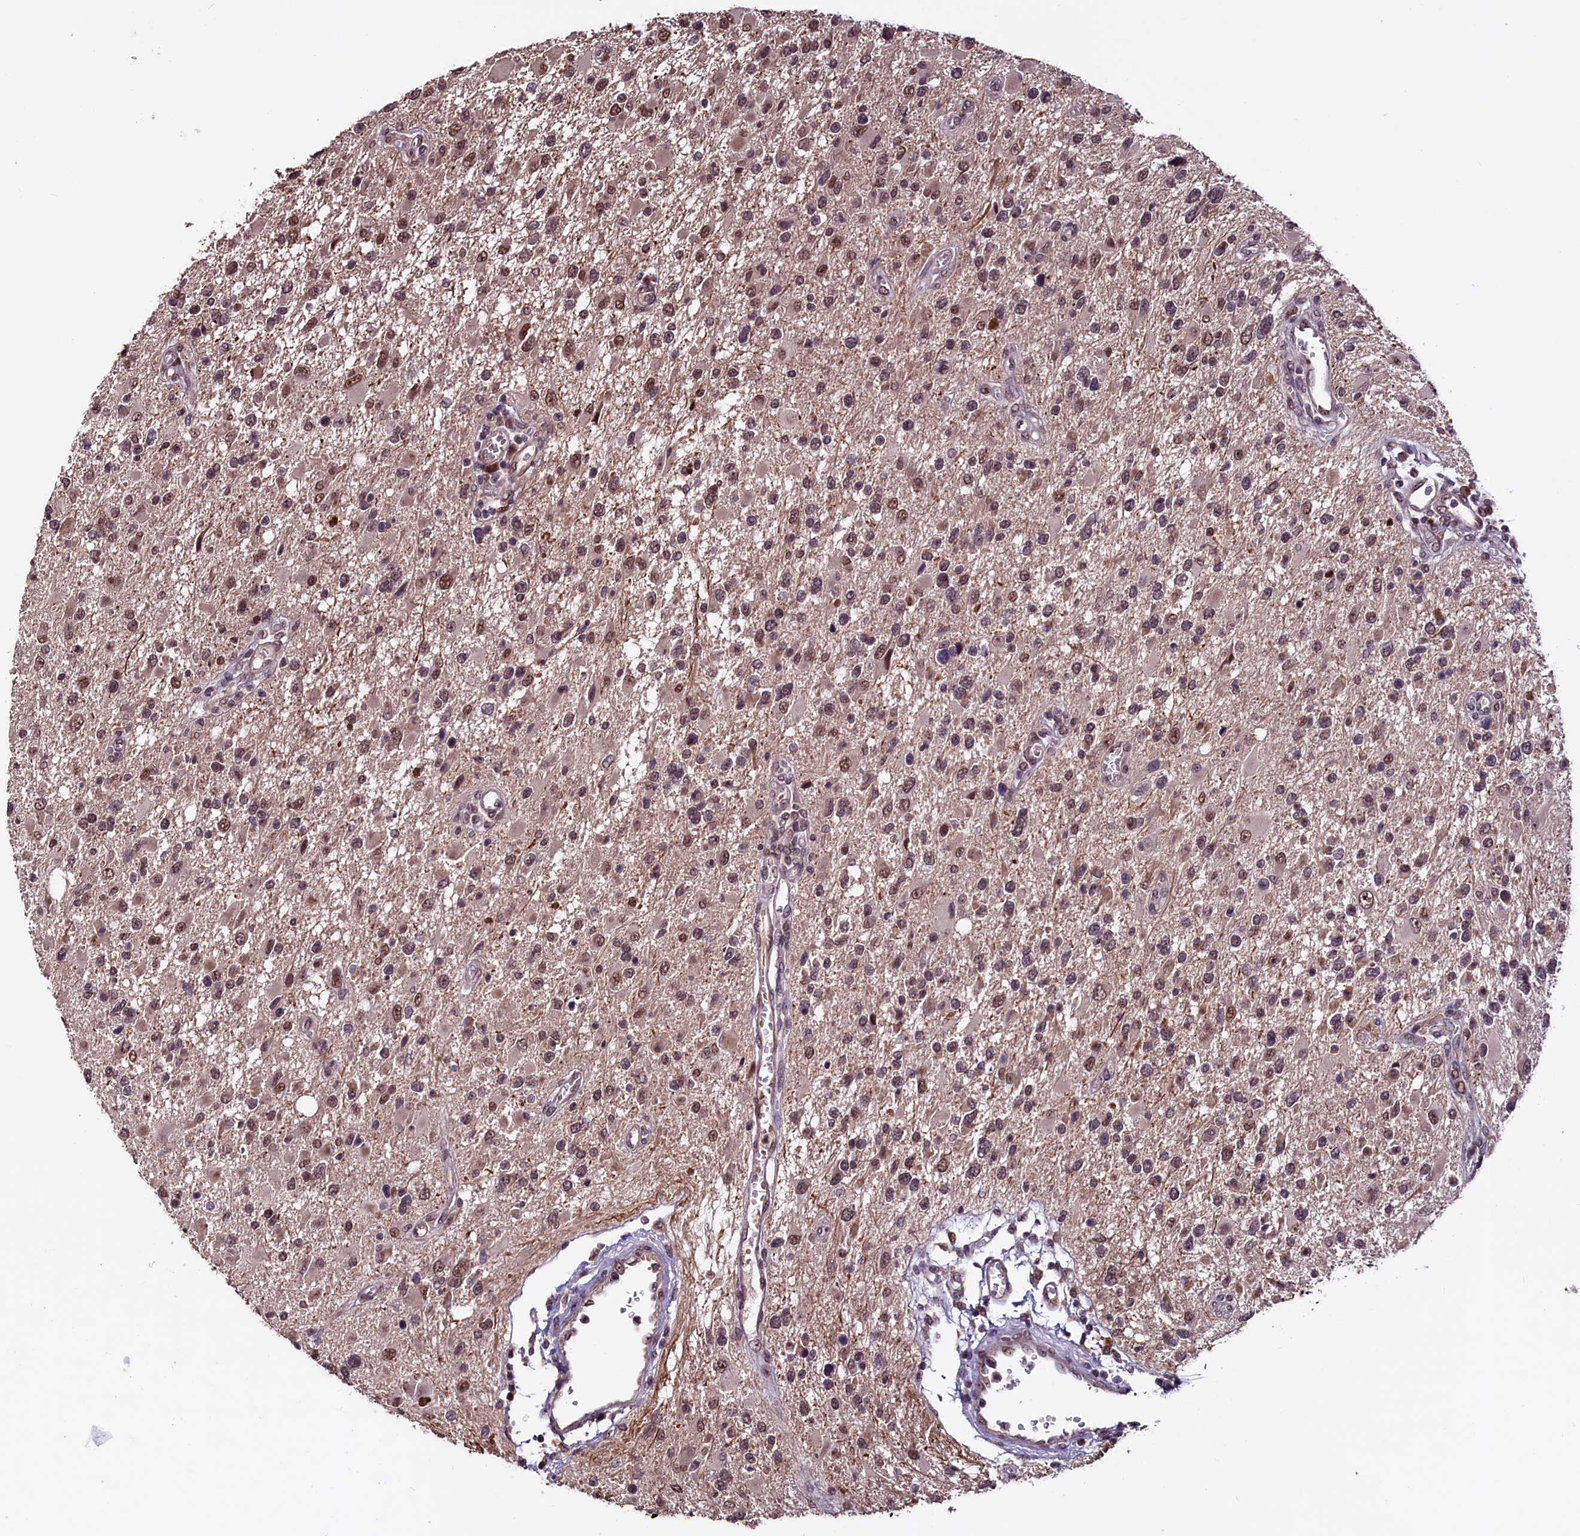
{"staining": {"intensity": "moderate", "quantity": "25%-75%", "location": "nuclear"}, "tissue": "glioma", "cell_type": "Tumor cells", "image_type": "cancer", "snomed": [{"axis": "morphology", "description": "Glioma, malignant, High grade"}, {"axis": "topography", "description": "Brain"}], "caption": "Immunohistochemistry (IHC) image of glioma stained for a protein (brown), which displays medium levels of moderate nuclear positivity in approximately 25%-75% of tumor cells.", "gene": "RNMT", "patient": {"sex": "male", "age": 53}}